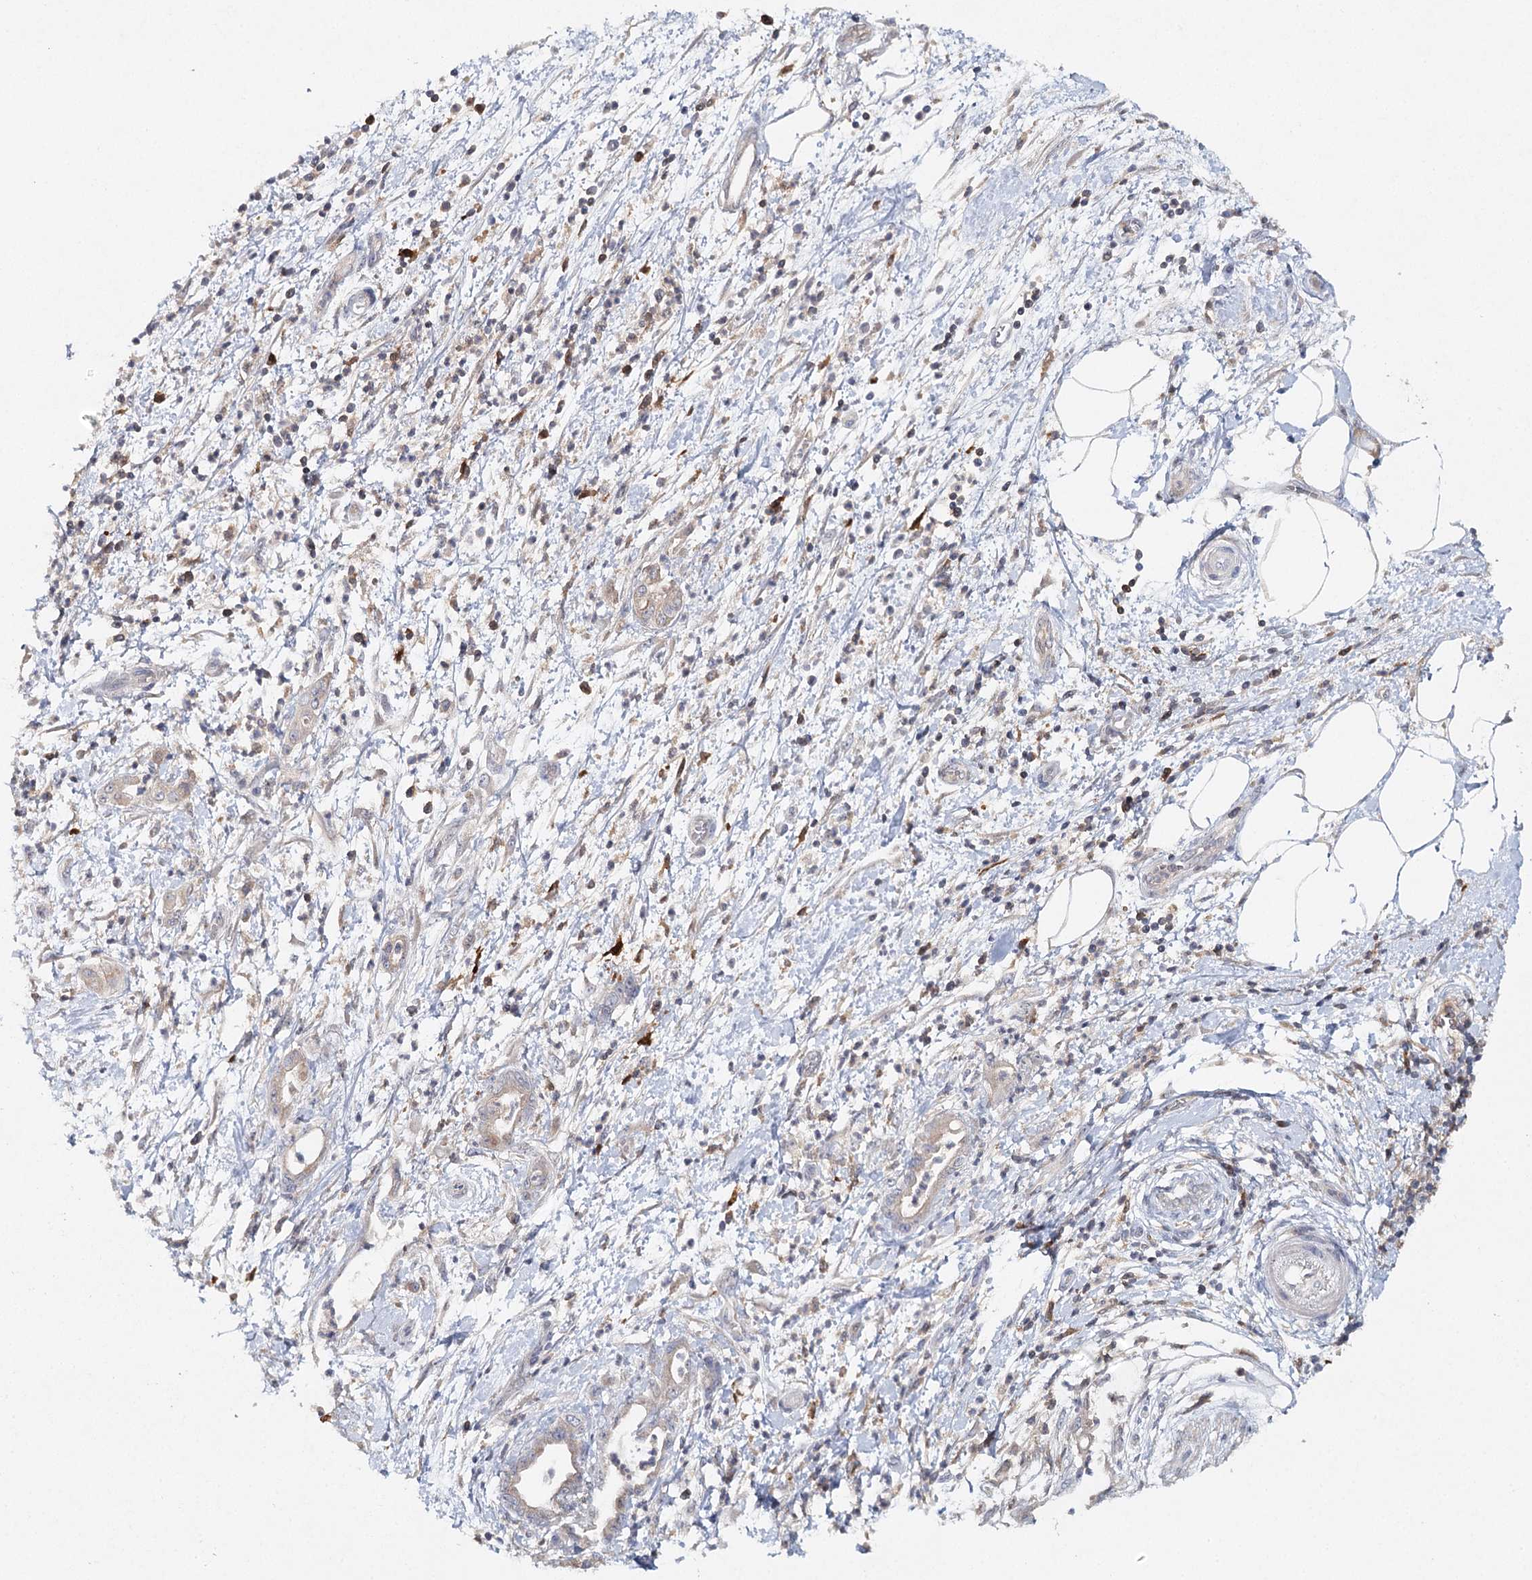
{"staining": {"intensity": "negative", "quantity": "none", "location": "none"}, "tissue": "pancreatic cancer", "cell_type": "Tumor cells", "image_type": "cancer", "snomed": [{"axis": "morphology", "description": "Adenocarcinoma, NOS"}, {"axis": "topography", "description": "Pancreas"}], "caption": "IHC histopathology image of human pancreatic cancer stained for a protein (brown), which displays no staining in tumor cells.", "gene": "SLC41A2", "patient": {"sex": "female", "age": 55}}